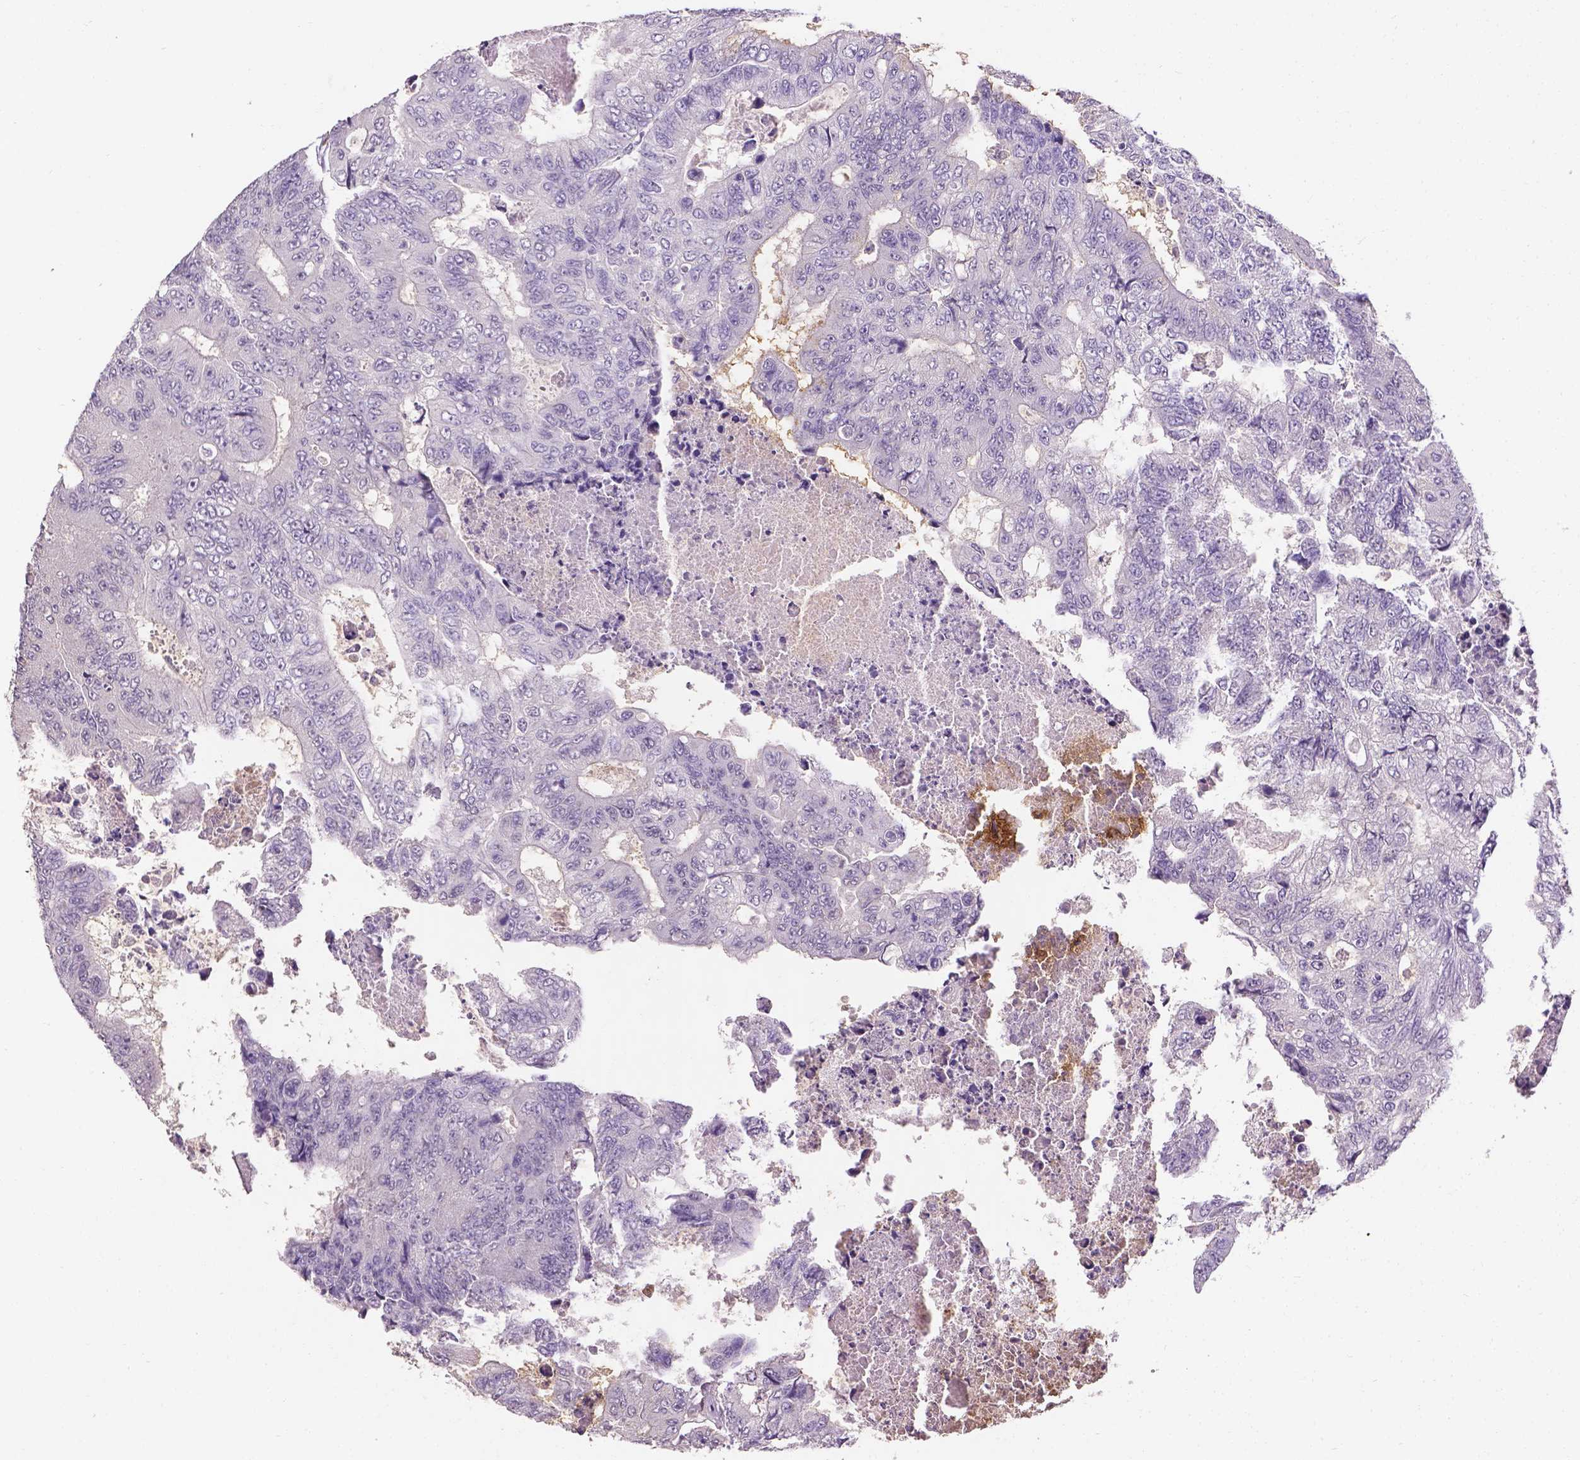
{"staining": {"intensity": "negative", "quantity": "none", "location": "none"}, "tissue": "colorectal cancer", "cell_type": "Tumor cells", "image_type": "cancer", "snomed": [{"axis": "morphology", "description": "Adenocarcinoma, NOS"}, {"axis": "topography", "description": "Colon"}], "caption": "The photomicrograph shows no staining of tumor cells in colorectal adenocarcinoma.", "gene": "APOE", "patient": {"sex": "female", "age": 48}}